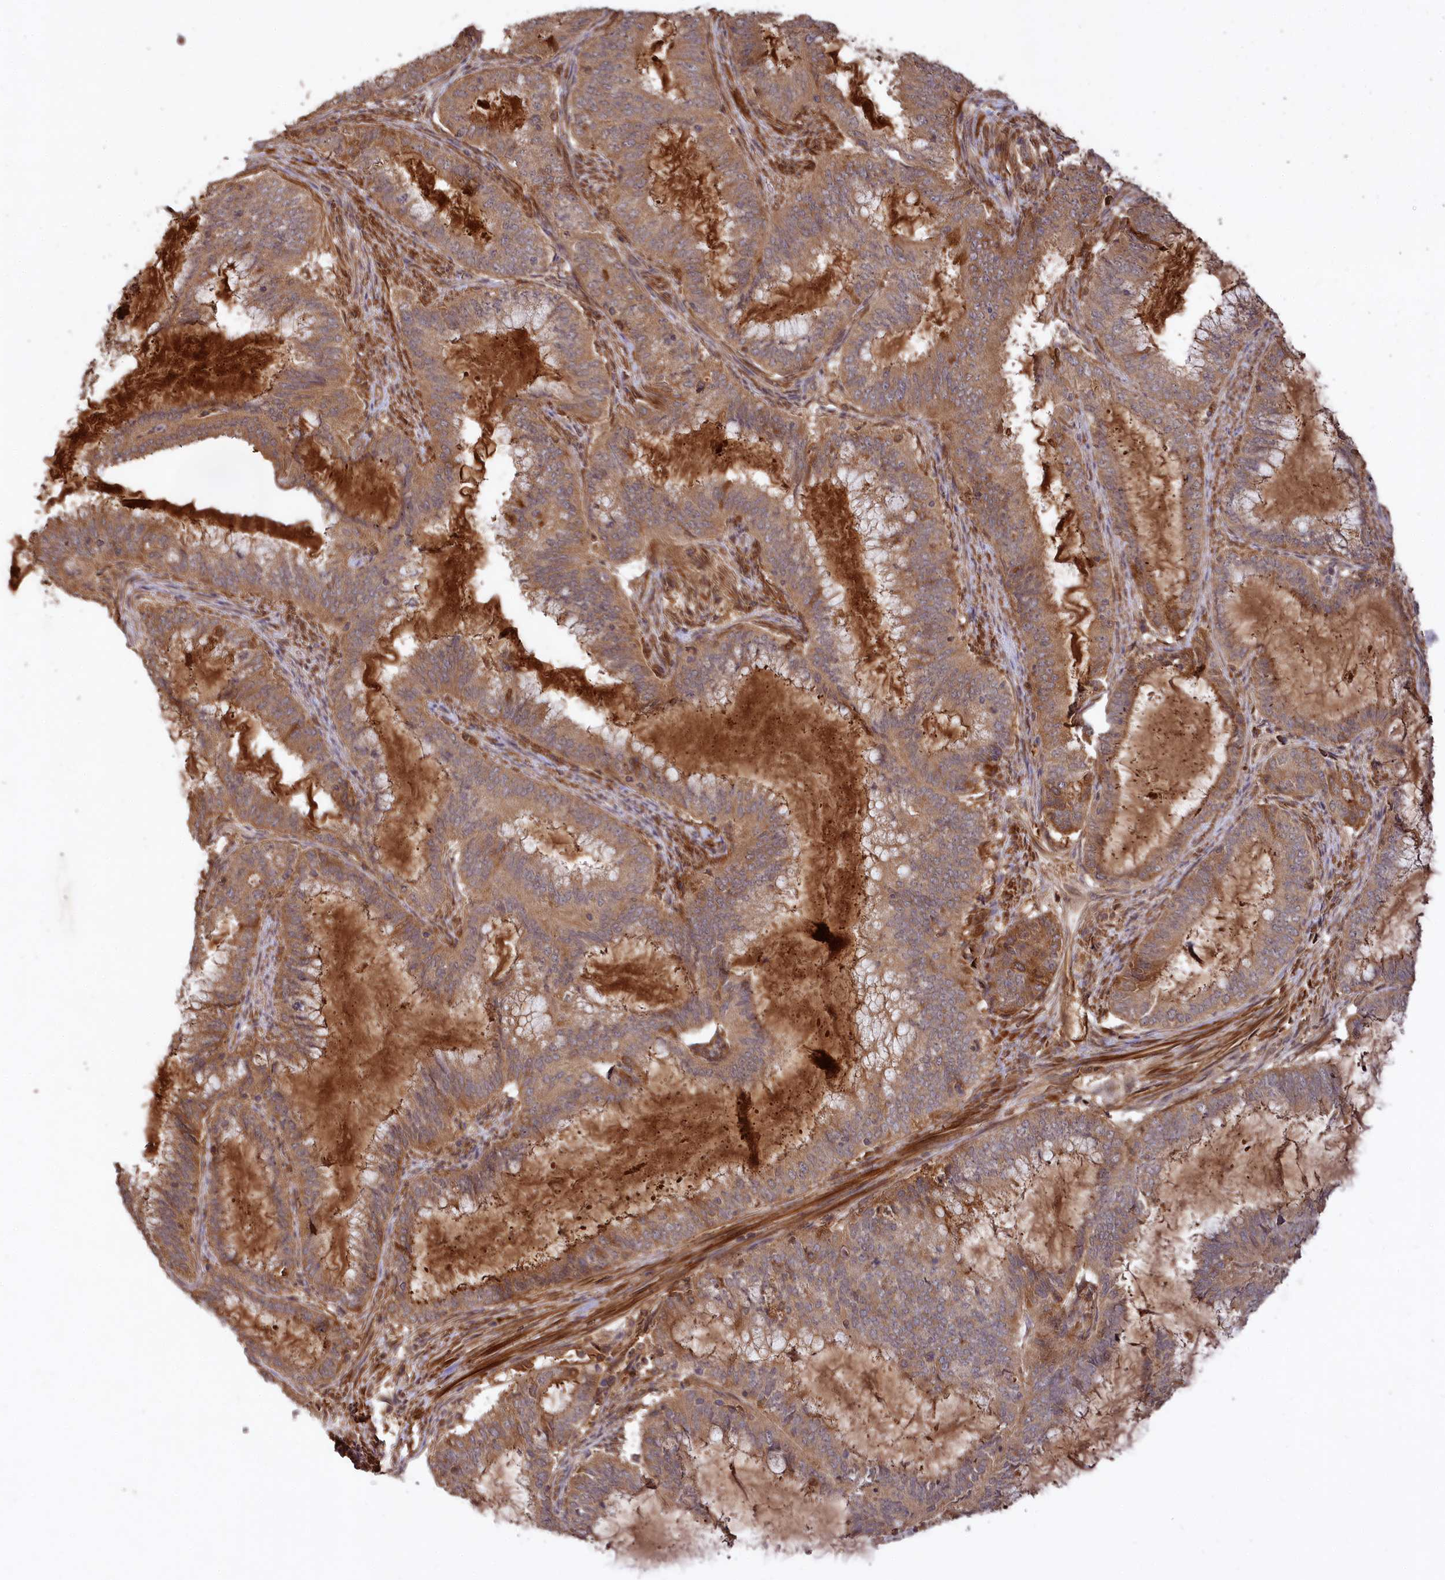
{"staining": {"intensity": "moderate", "quantity": ">75%", "location": "cytoplasmic/membranous"}, "tissue": "endometrial cancer", "cell_type": "Tumor cells", "image_type": "cancer", "snomed": [{"axis": "morphology", "description": "Adenocarcinoma, NOS"}, {"axis": "topography", "description": "Endometrium"}], "caption": "IHC of adenocarcinoma (endometrial) displays medium levels of moderate cytoplasmic/membranous staining in approximately >75% of tumor cells. (DAB IHC, brown staining for protein, blue staining for nuclei).", "gene": "MCF2L2", "patient": {"sex": "female", "age": 51}}